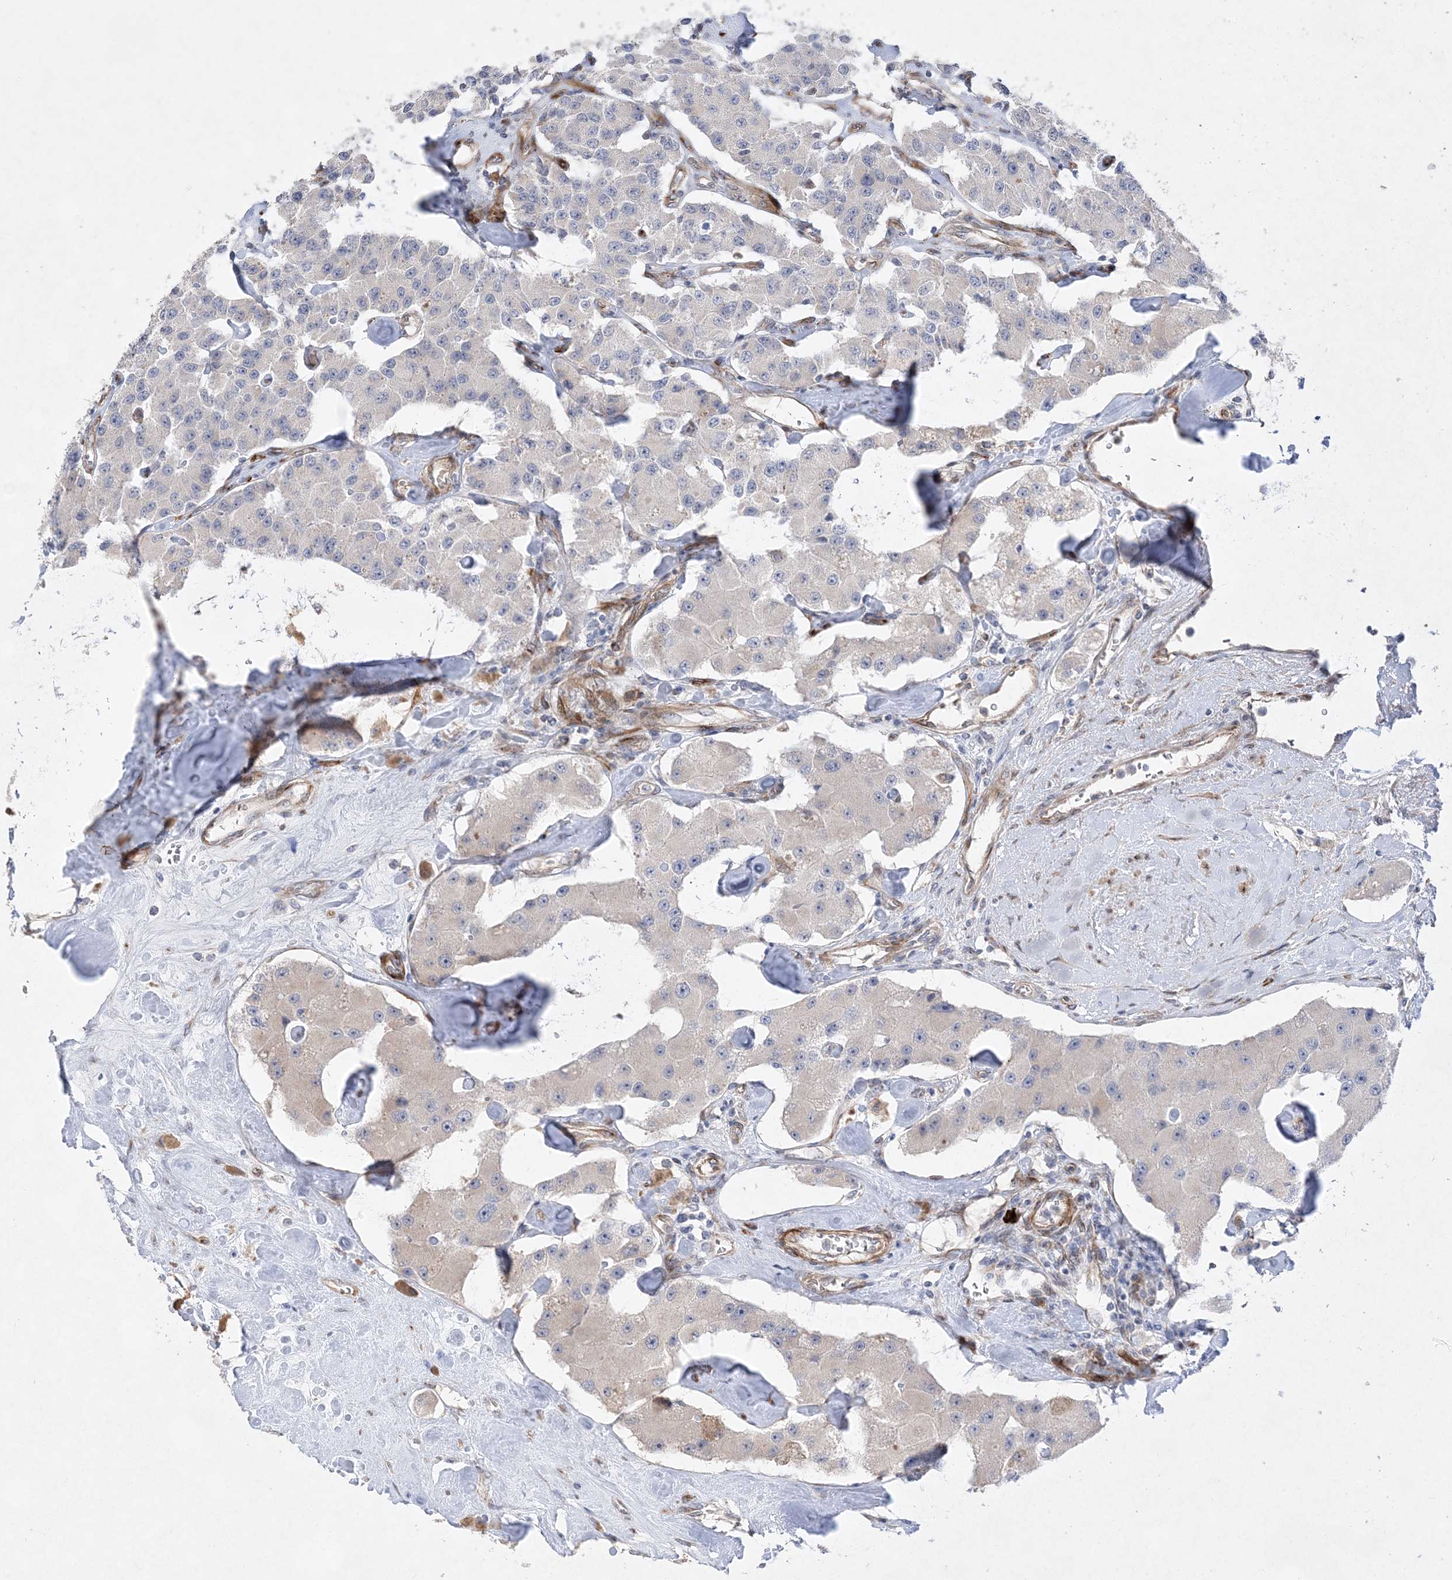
{"staining": {"intensity": "negative", "quantity": "none", "location": "none"}, "tissue": "carcinoid", "cell_type": "Tumor cells", "image_type": "cancer", "snomed": [{"axis": "morphology", "description": "Carcinoid, malignant, NOS"}, {"axis": "topography", "description": "Pancreas"}], "caption": "Human carcinoid (malignant) stained for a protein using immunohistochemistry displays no expression in tumor cells.", "gene": "TMEM132B", "patient": {"sex": "male", "age": 41}}